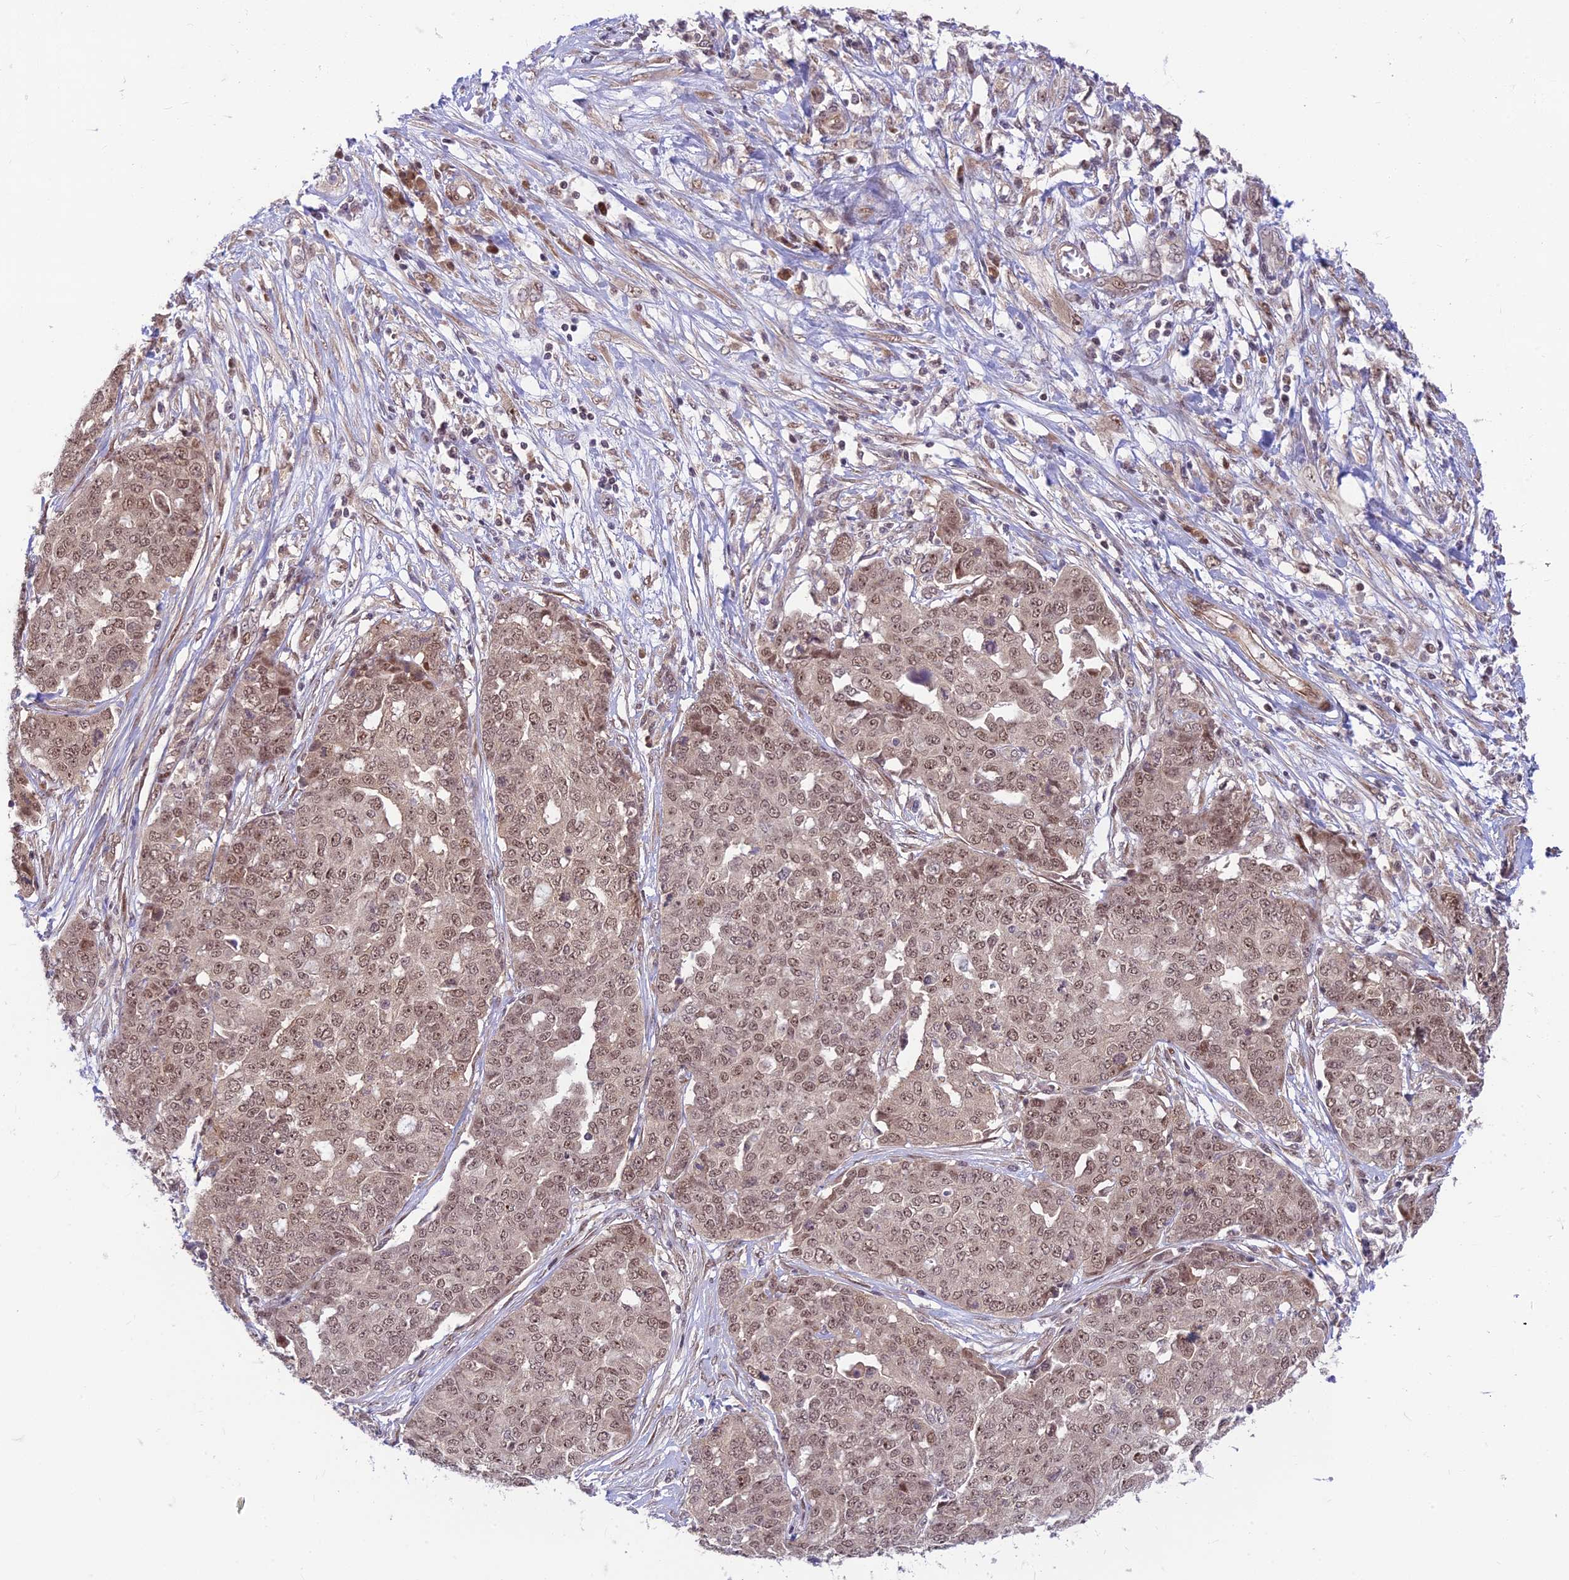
{"staining": {"intensity": "moderate", "quantity": ">75%", "location": "nuclear"}, "tissue": "ovarian cancer", "cell_type": "Tumor cells", "image_type": "cancer", "snomed": [{"axis": "morphology", "description": "Cystadenocarcinoma, serous, NOS"}, {"axis": "topography", "description": "Soft tissue"}, {"axis": "topography", "description": "Ovary"}], "caption": "Immunohistochemical staining of serous cystadenocarcinoma (ovarian) demonstrates medium levels of moderate nuclear staining in approximately >75% of tumor cells. The staining was performed using DAB (3,3'-diaminobenzidine) to visualize the protein expression in brown, while the nuclei were stained in blue with hematoxylin (Magnification: 20x).", "gene": "ASPDH", "patient": {"sex": "female", "age": 57}}